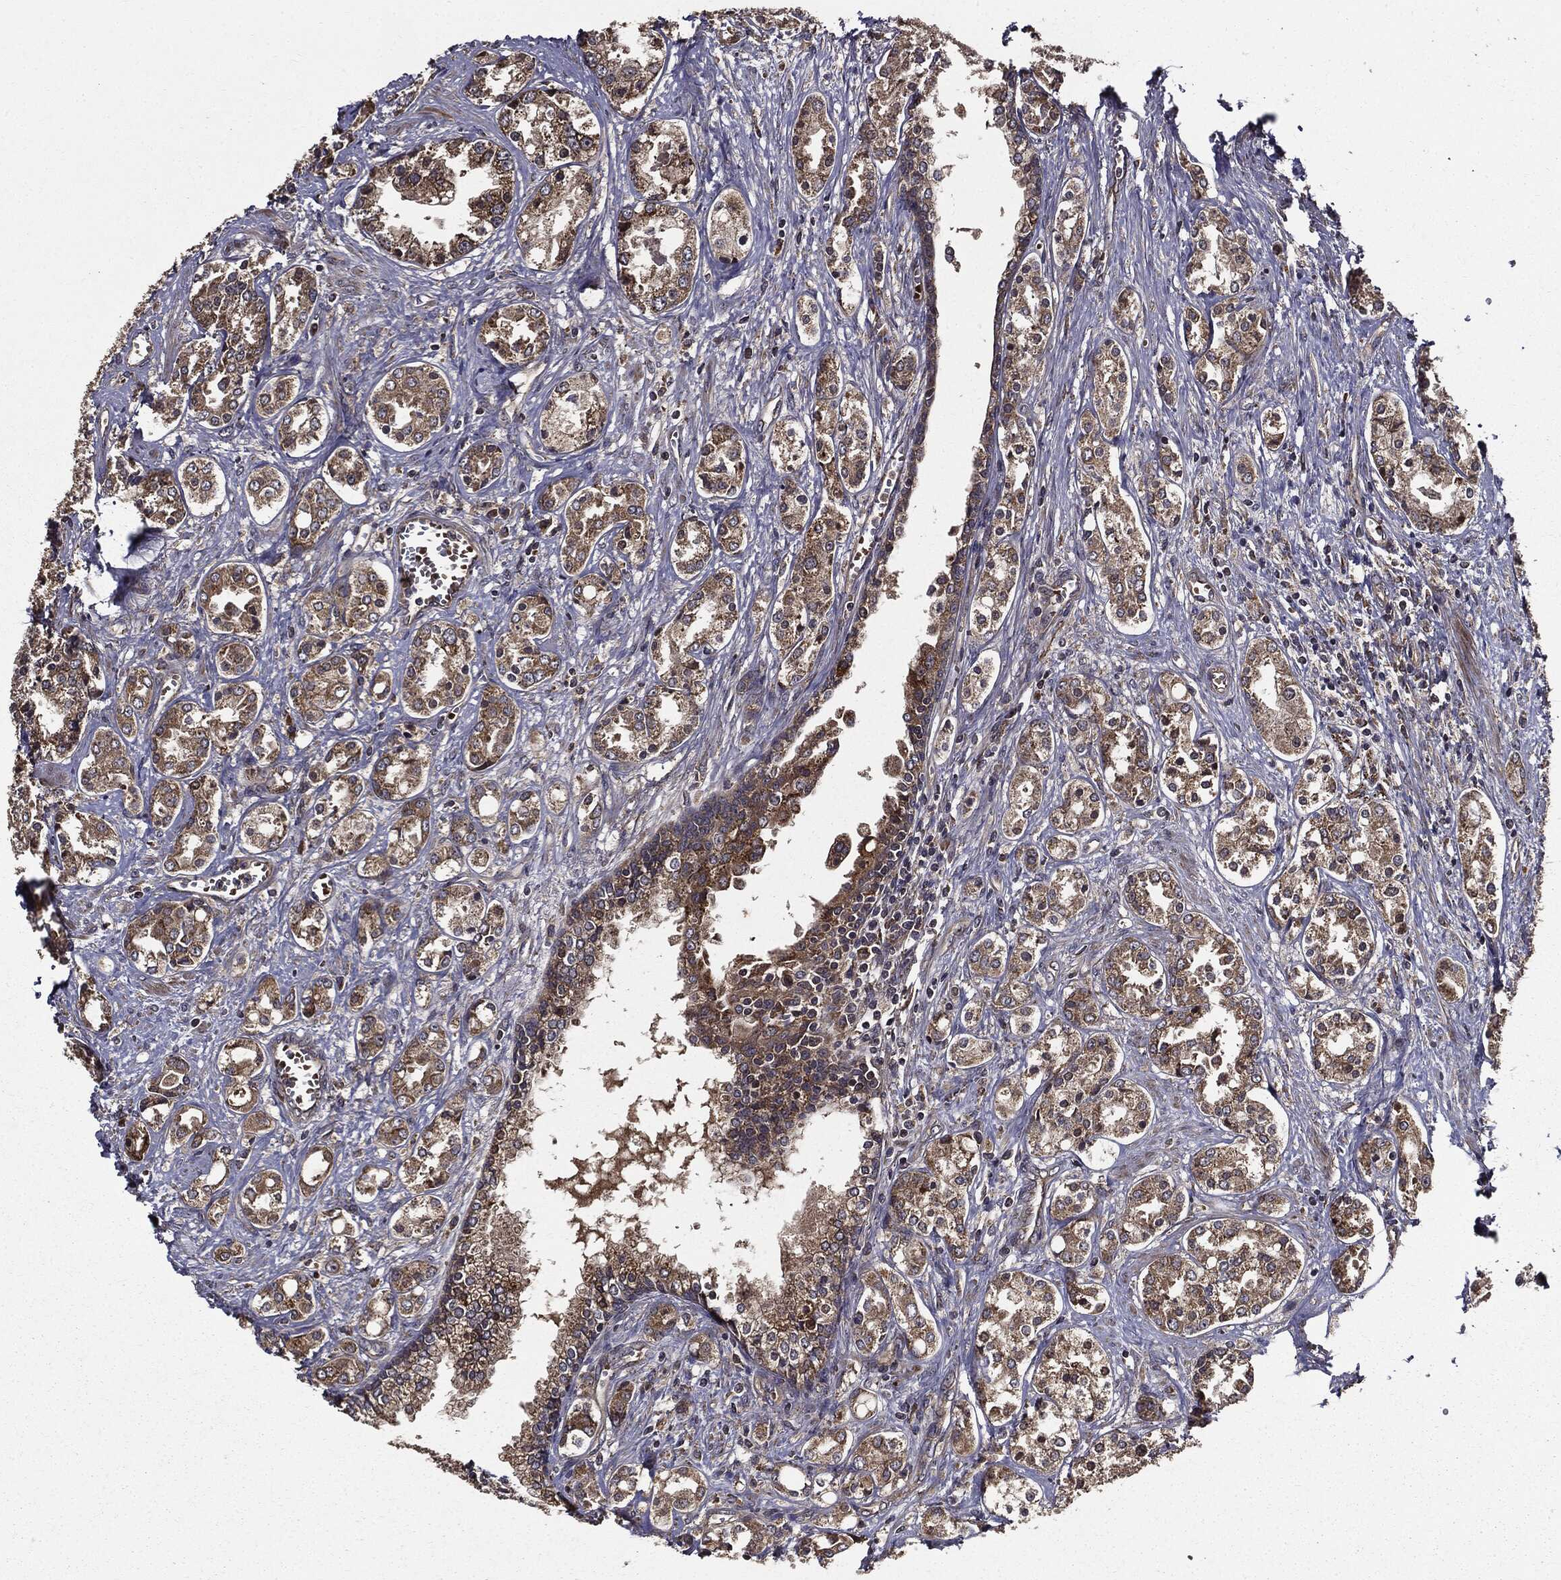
{"staining": {"intensity": "moderate", "quantity": ">75%", "location": "cytoplasmic/membranous"}, "tissue": "prostate cancer", "cell_type": "Tumor cells", "image_type": "cancer", "snomed": [{"axis": "morphology", "description": "Adenocarcinoma, NOS"}, {"axis": "topography", "description": "Prostate and seminal vesicle, NOS"}, {"axis": "topography", "description": "Prostate"}], "caption": "Protein analysis of prostate cancer tissue displays moderate cytoplasmic/membranous expression in approximately >75% of tumor cells.", "gene": "HTT", "patient": {"sex": "male", "age": 62}}